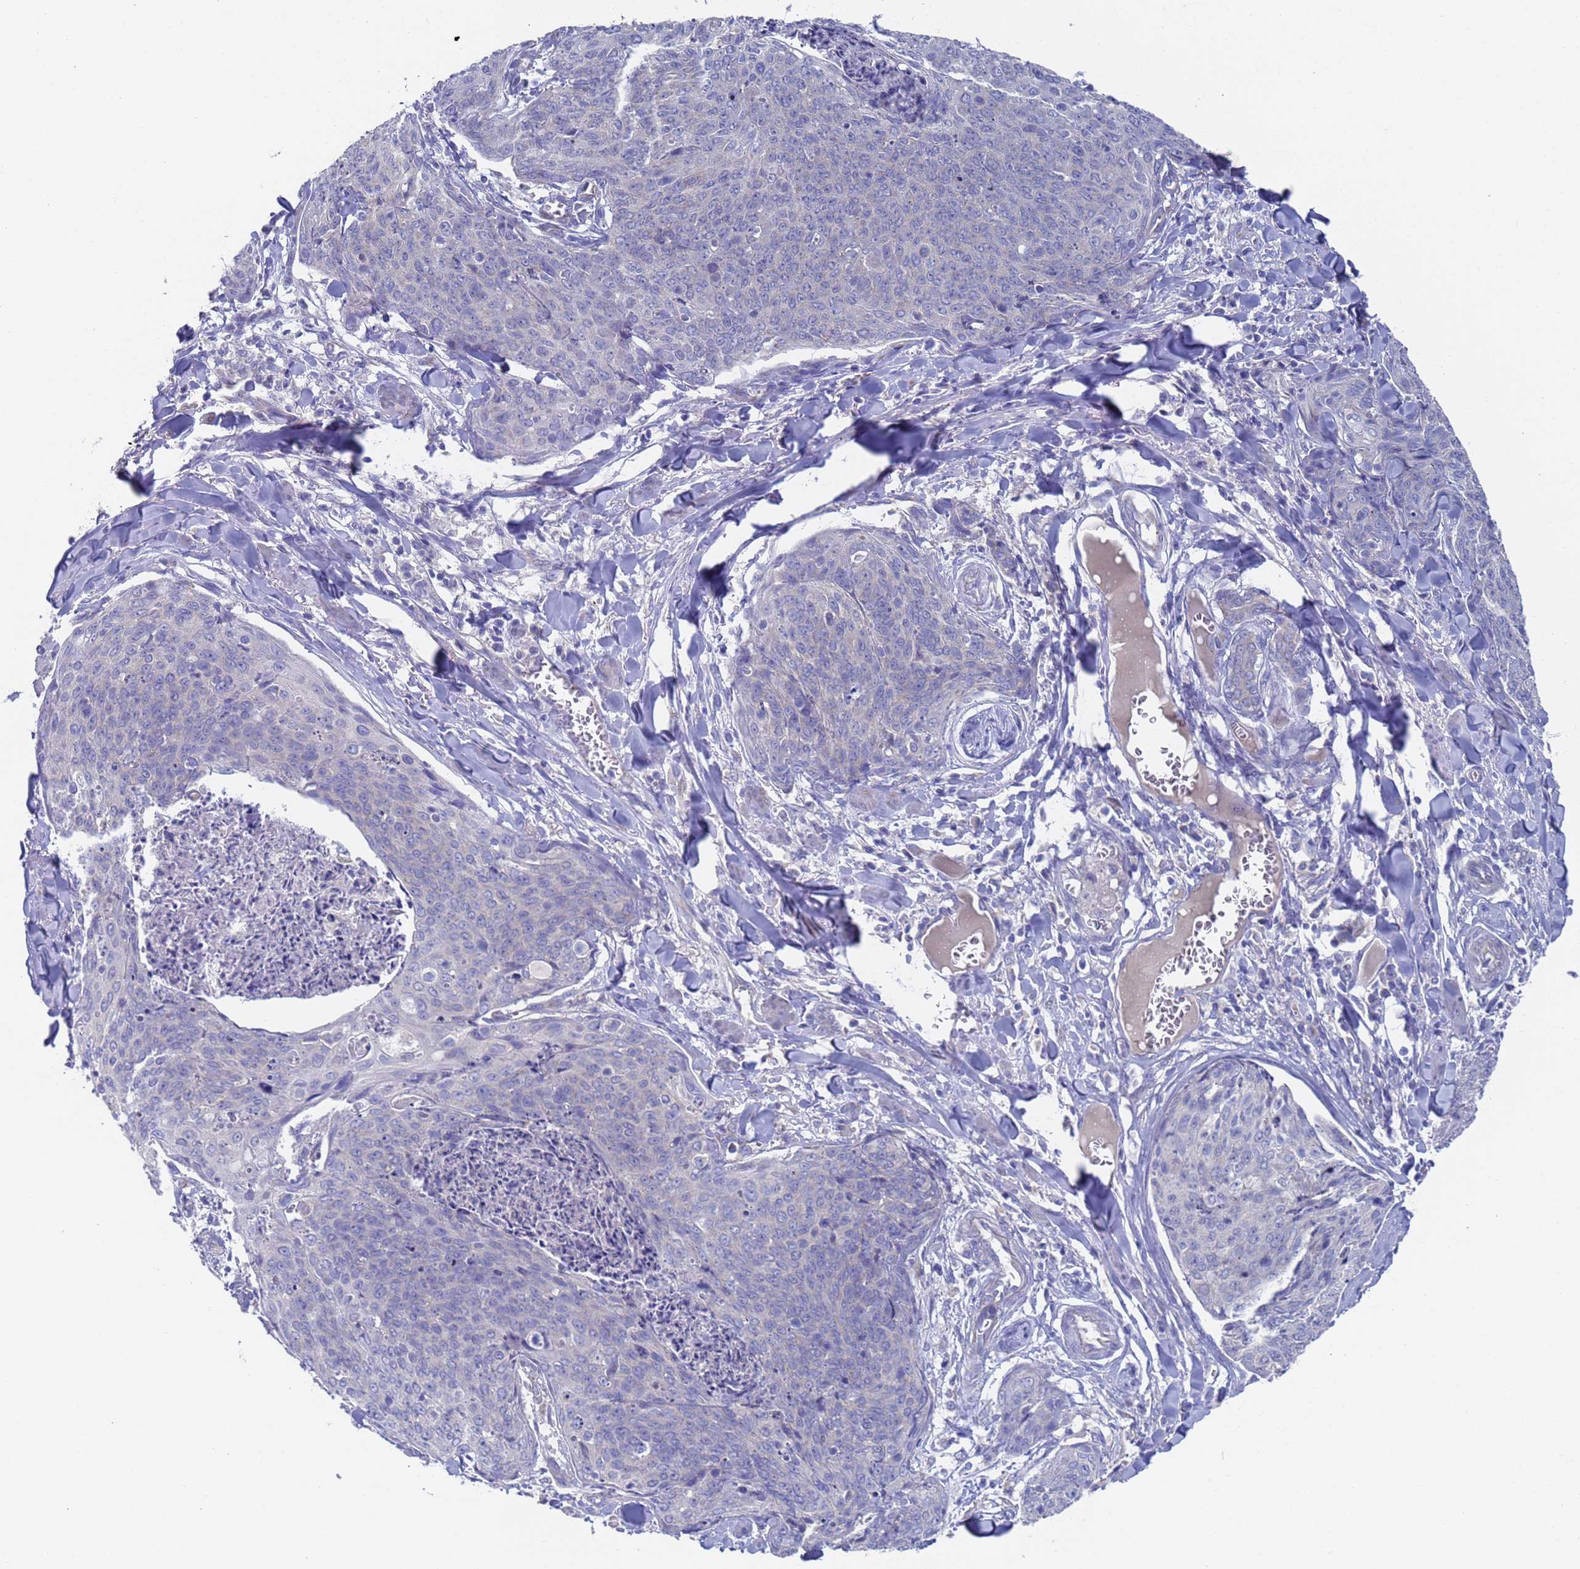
{"staining": {"intensity": "negative", "quantity": "none", "location": "none"}, "tissue": "skin cancer", "cell_type": "Tumor cells", "image_type": "cancer", "snomed": [{"axis": "morphology", "description": "Squamous cell carcinoma, NOS"}, {"axis": "topography", "description": "Skin"}, {"axis": "topography", "description": "Vulva"}], "caption": "There is no significant positivity in tumor cells of skin cancer (squamous cell carcinoma).", "gene": "PET117", "patient": {"sex": "female", "age": 85}}